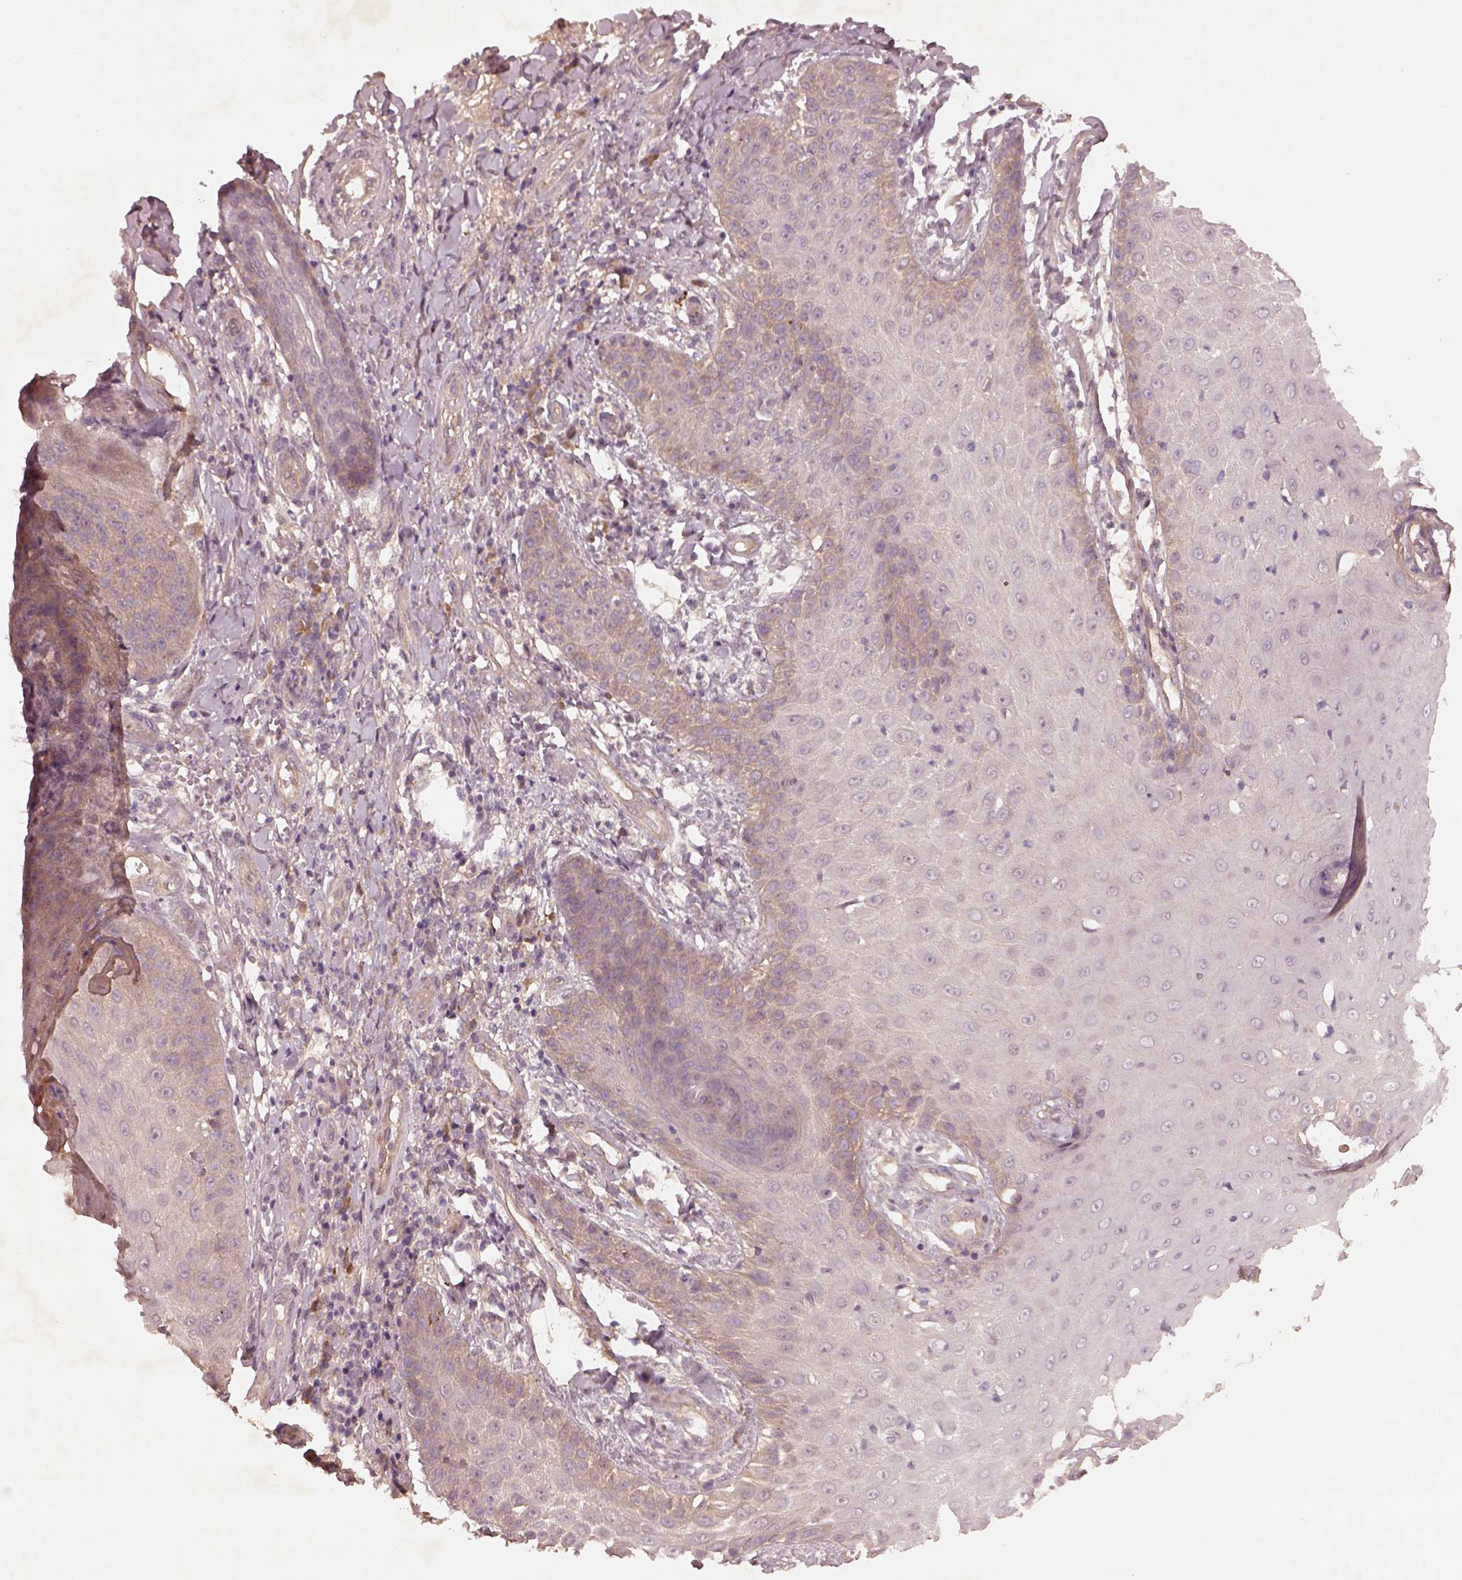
{"staining": {"intensity": "weak", "quantity": "<25%", "location": "cytoplasmic/membranous"}, "tissue": "skin cancer", "cell_type": "Tumor cells", "image_type": "cancer", "snomed": [{"axis": "morphology", "description": "Squamous cell carcinoma, NOS"}, {"axis": "topography", "description": "Skin"}], "caption": "A high-resolution histopathology image shows immunohistochemistry staining of skin cancer, which displays no significant staining in tumor cells.", "gene": "FAM234A", "patient": {"sex": "male", "age": 70}}